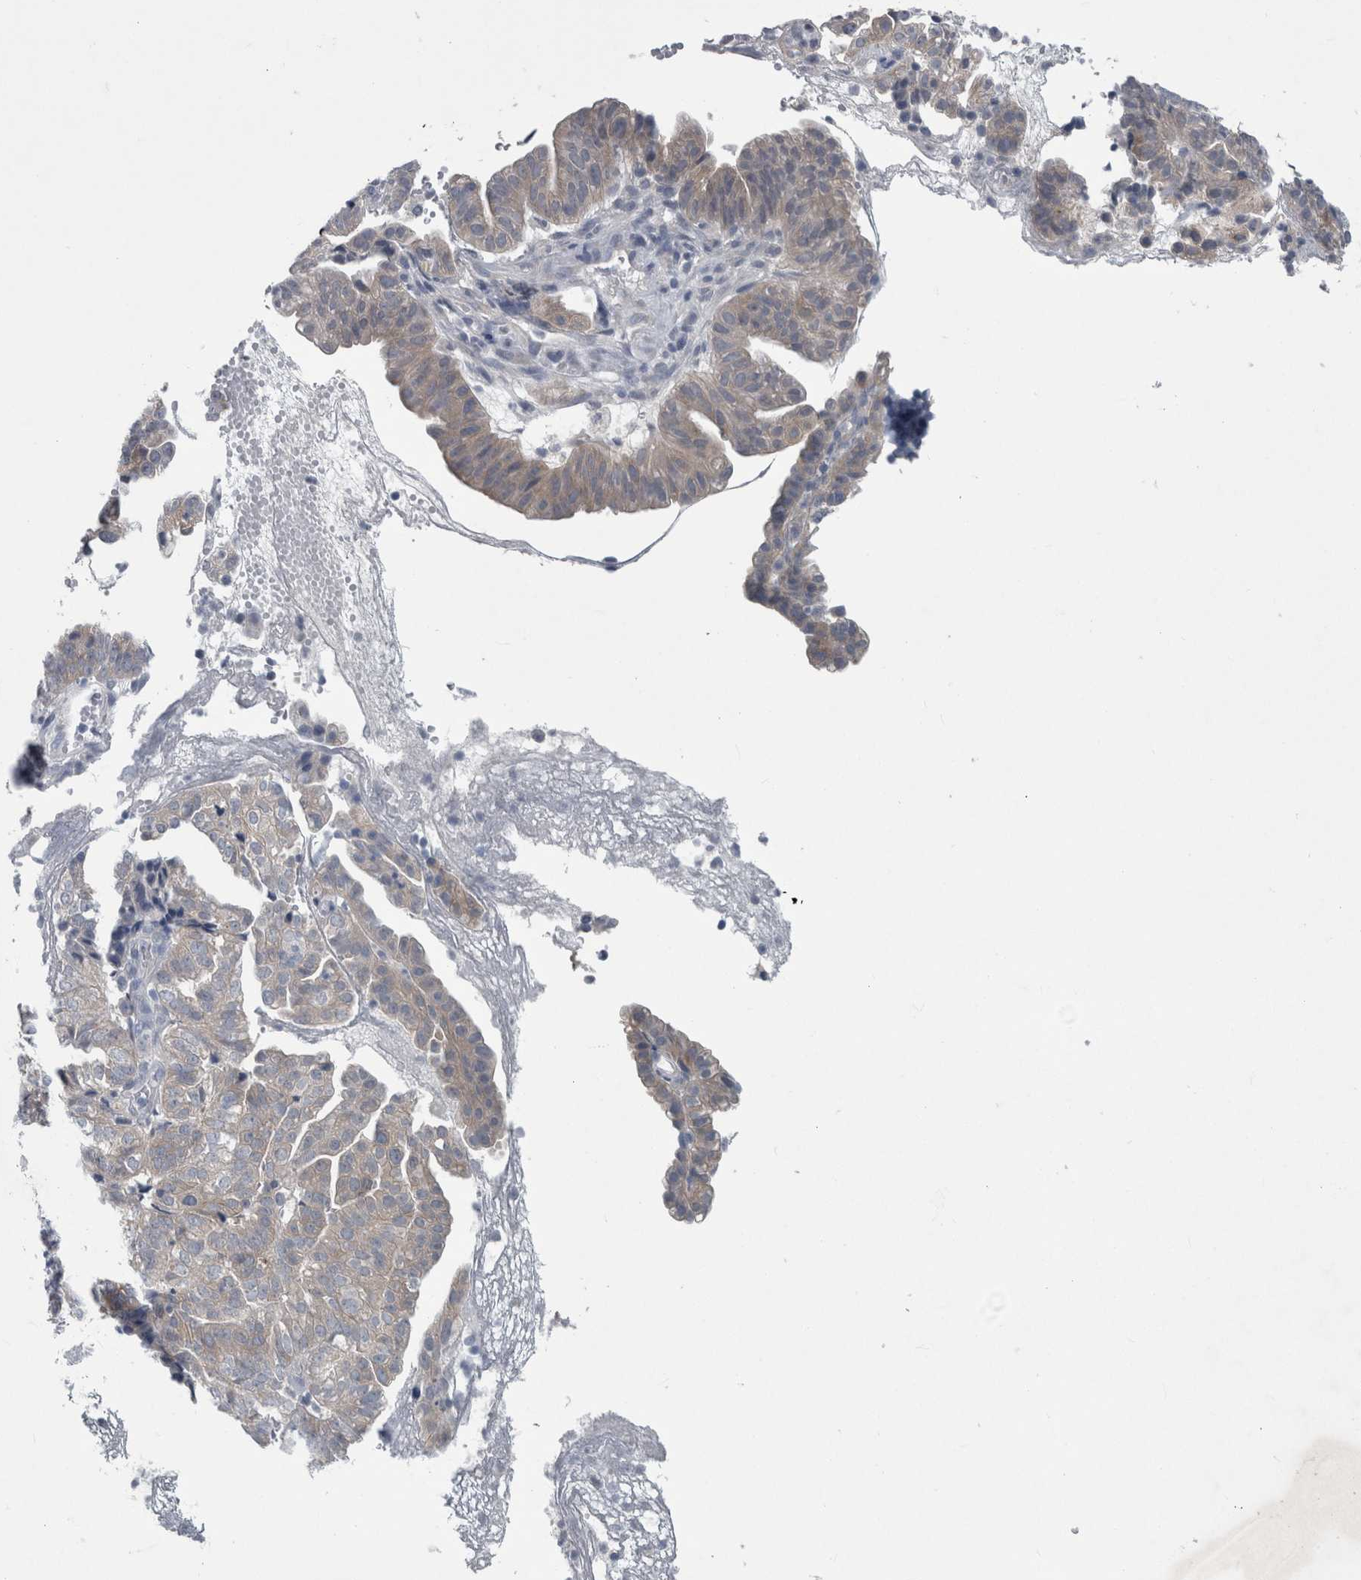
{"staining": {"intensity": "negative", "quantity": "none", "location": "none"}, "tissue": "endometrial cancer", "cell_type": "Tumor cells", "image_type": "cancer", "snomed": [{"axis": "morphology", "description": "Adenocarcinoma, NOS"}, {"axis": "topography", "description": "Endometrium"}], "caption": "IHC of human adenocarcinoma (endometrial) displays no positivity in tumor cells.", "gene": "FAM83H", "patient": {"sex": "female", "age": 51}}